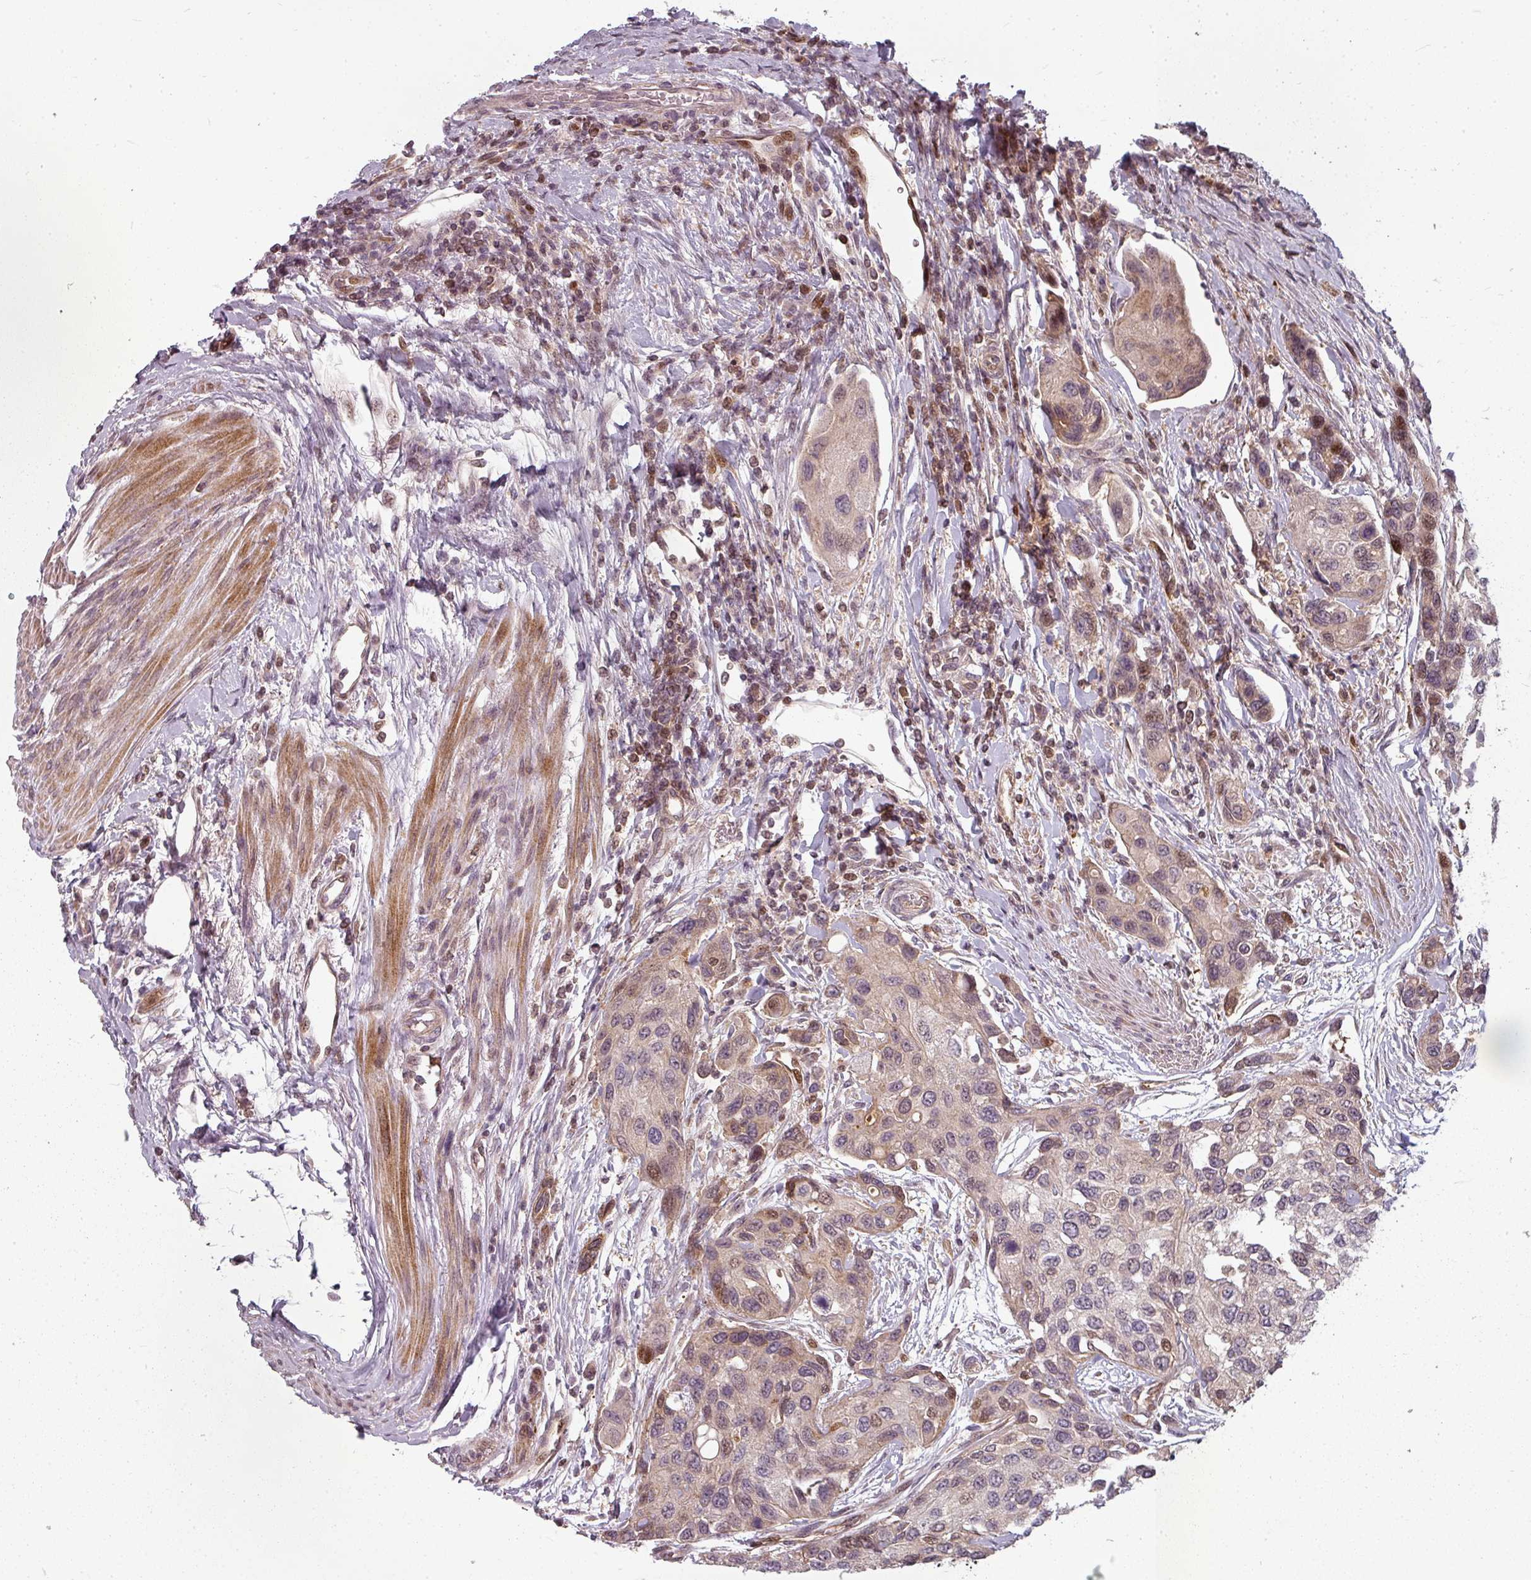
{"staining": {"intensity": "weak", "quantity": "<25%", "location": "nuclear"}, "tissue": "urothelial cancer", "cell_type": "Tumor cells", "image_type": "cancer", "snomed": [{"axis": "morphology", "description": "Normal tissue, NOS"}, {"axis": "morphology", "description": "Urothelial carcinoma, High grade"}, {"axis": "topography", "description": "Vascular tissue"}, {"axis": "topography", "description": "Urinary bladder"}], "caption": "Urothelial carcinoma (high-grade) was stained to show a protein in brown. There is no significant staining in tumor cells. (DAB (3,3'-diaminobenzidine) IHC, high magnification).", "gene": "CLIC1", "patient": {"sex": "female", "age": 56}}